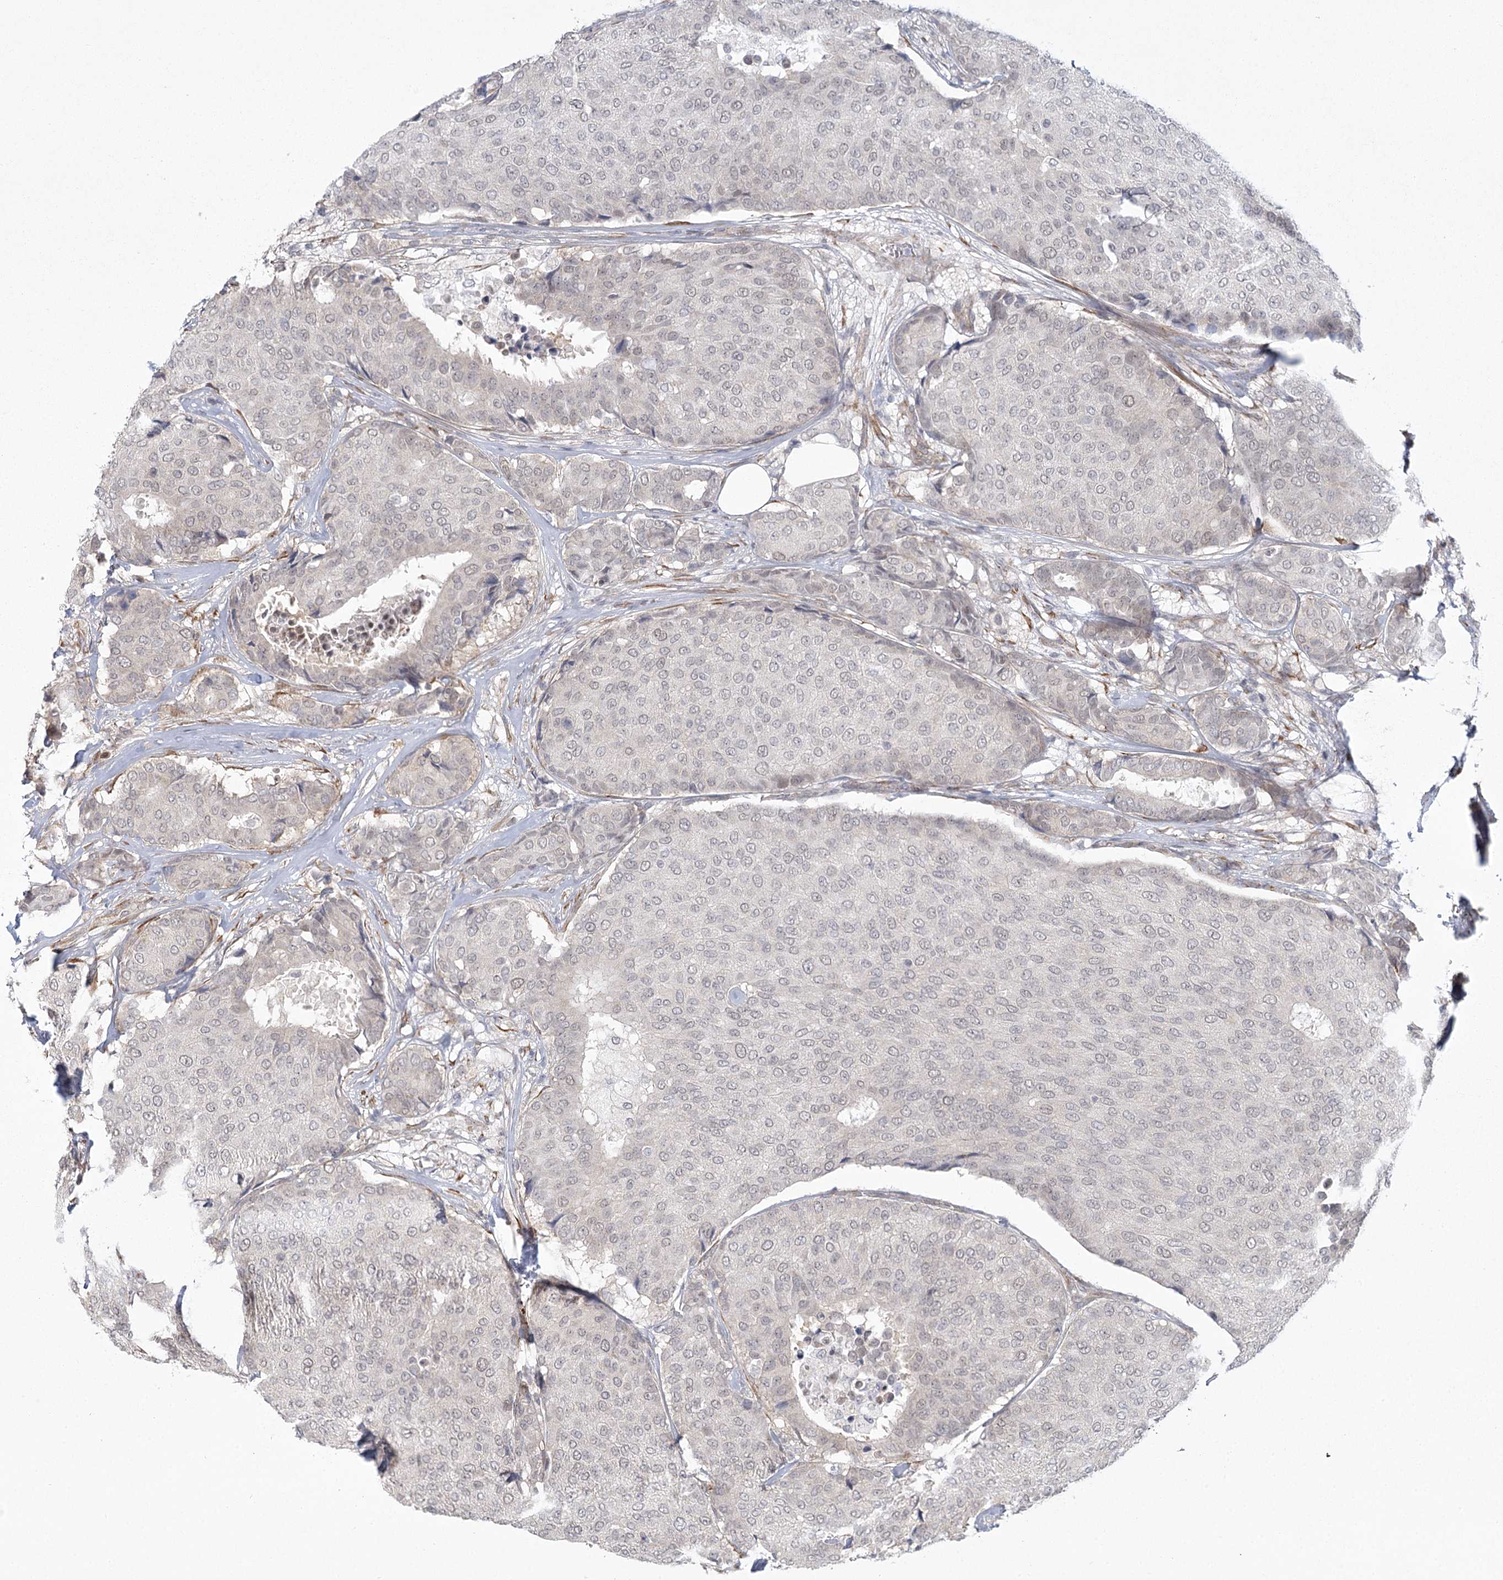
{"staining": {"intensity": "negative", "quantity": "none", "location": "none"}, "tissue": "breast cancer", "cell_type": "Tumor cells", "image_type": "cancer", "snomed": [{"axis": "morphology", "description": "Duct carcinoma"}, {"axis": "topography", "description": "Breast"}], "caption": "Immunohistochemical staining of human invasive ductal carcinoma (breast) reveals no significant expression in tumor cells.", "gene": "MED28", "patient": {"sex": "female", "age": 75}}